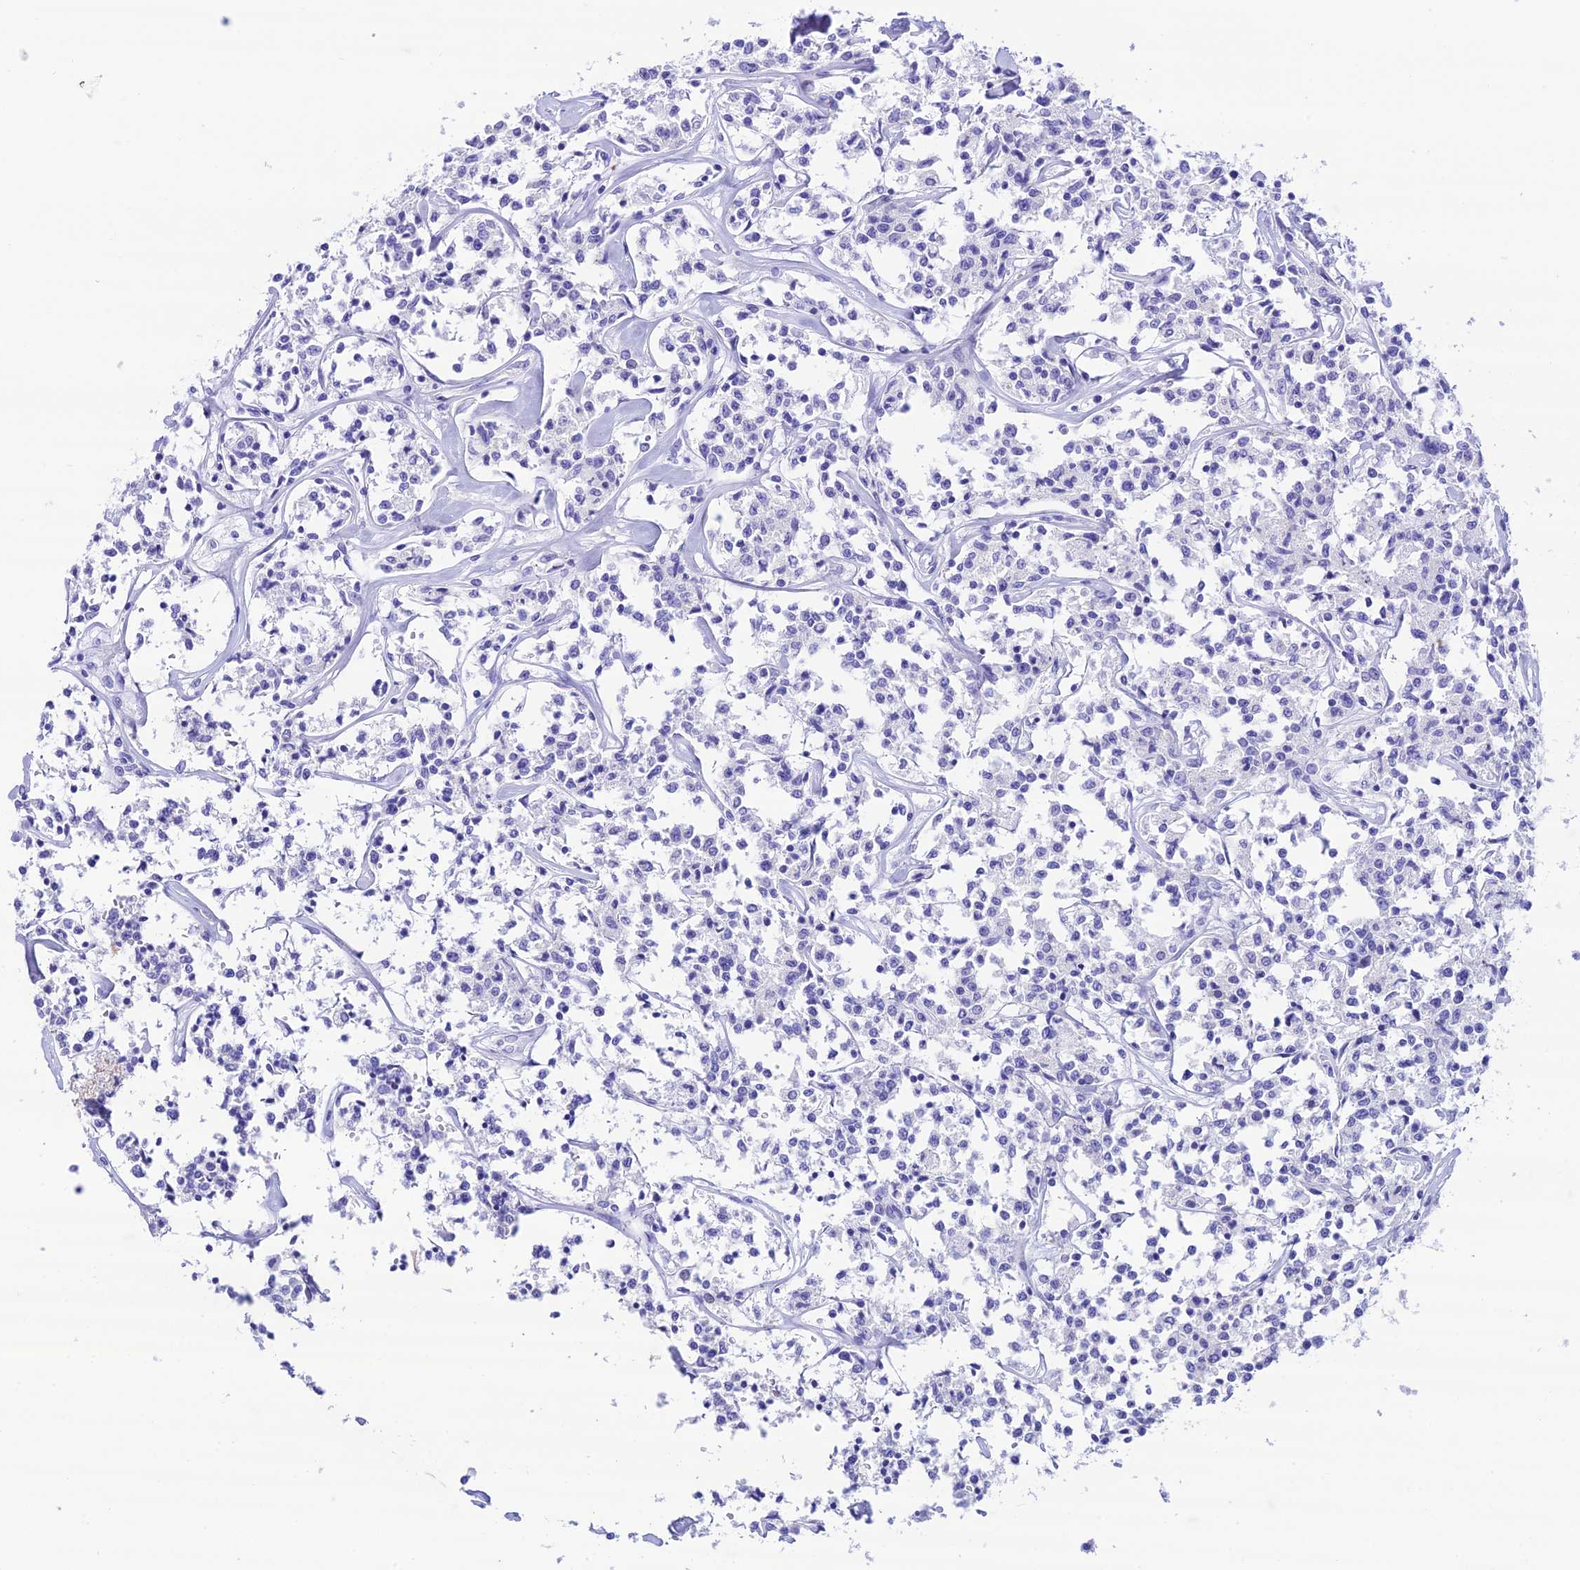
{"staining": {"intensity": "negative", "quantity": "none", "location": "none"}, "tissue": "lymphoma", "cell_type": "Tumor cells", "image_type": "cancer", "snomed": [{"axis": "morphology", "description": "Malignant lymphoma, non-Hodgkin's type, Low grade"}, {"axis": "topography", "description": "Small intestine"}], "caption": "Human low-grade malignant lymphoma, non-Hodgkin's type stained for a protein using immunohistochemistry reveals no expression in tumor cells.", "gene": "NLRP6", "patient": {"sex": "female", "age": 59}}